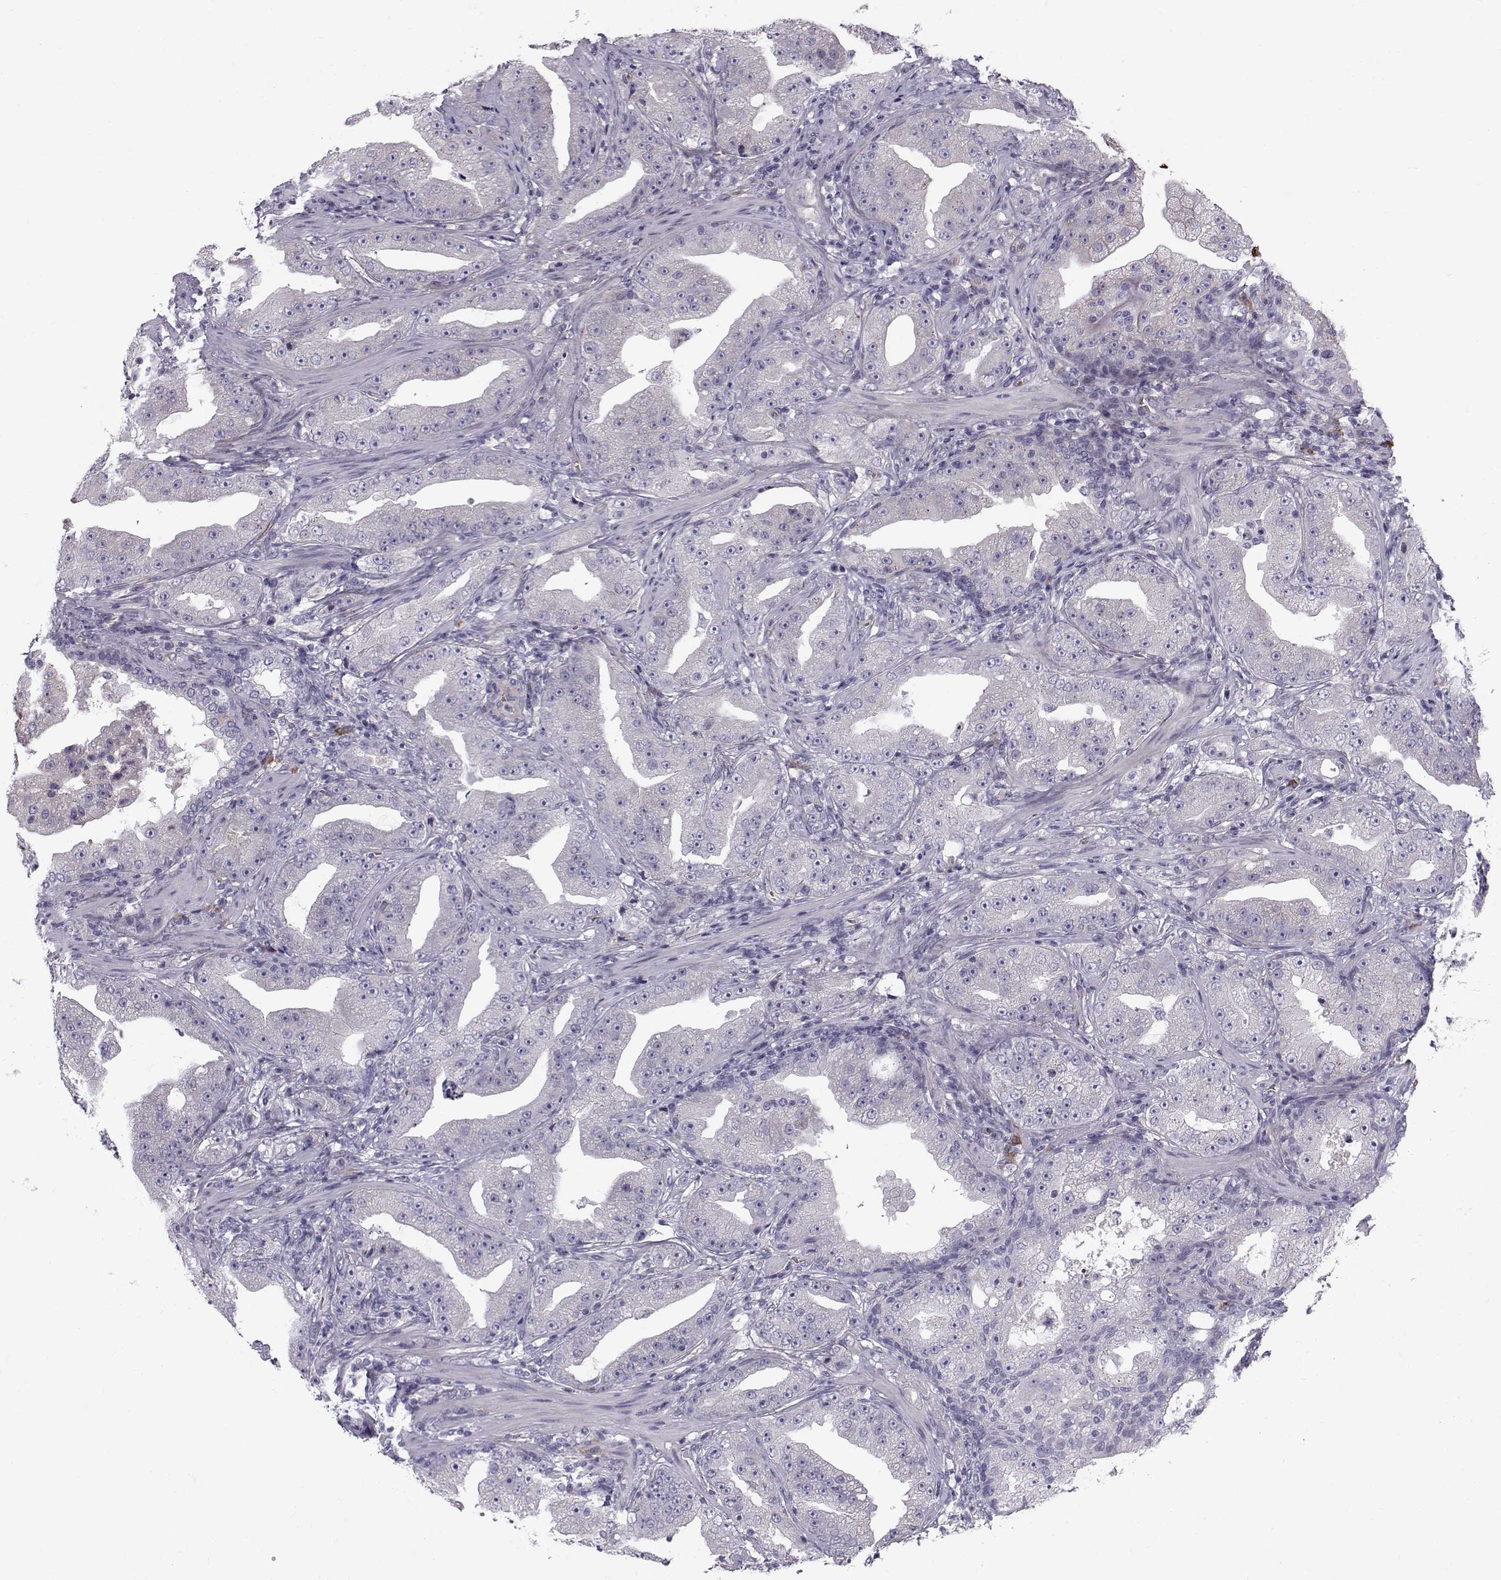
{"staining": {"intensity": "strong", "quantity": "<25%", "location": "cytoplasmic/membranous"}, "tissue": "prostate cancer", "cell_type": "Tumor cells", "image_type": "cancer", "snomed": [{"axis": "morphology", "description": "Adenocarcinoma, Low grade"}, {"axis": "topography", "description": "Prostate"}], "caption": "Immunohistochemical staining of prostate cancer shows medium levels of strong cytoplasmic/membranous protein staining in about <25% of tumor cells.", "gene": "QPCT", "patient": {"sex": "male", "age": 62}}